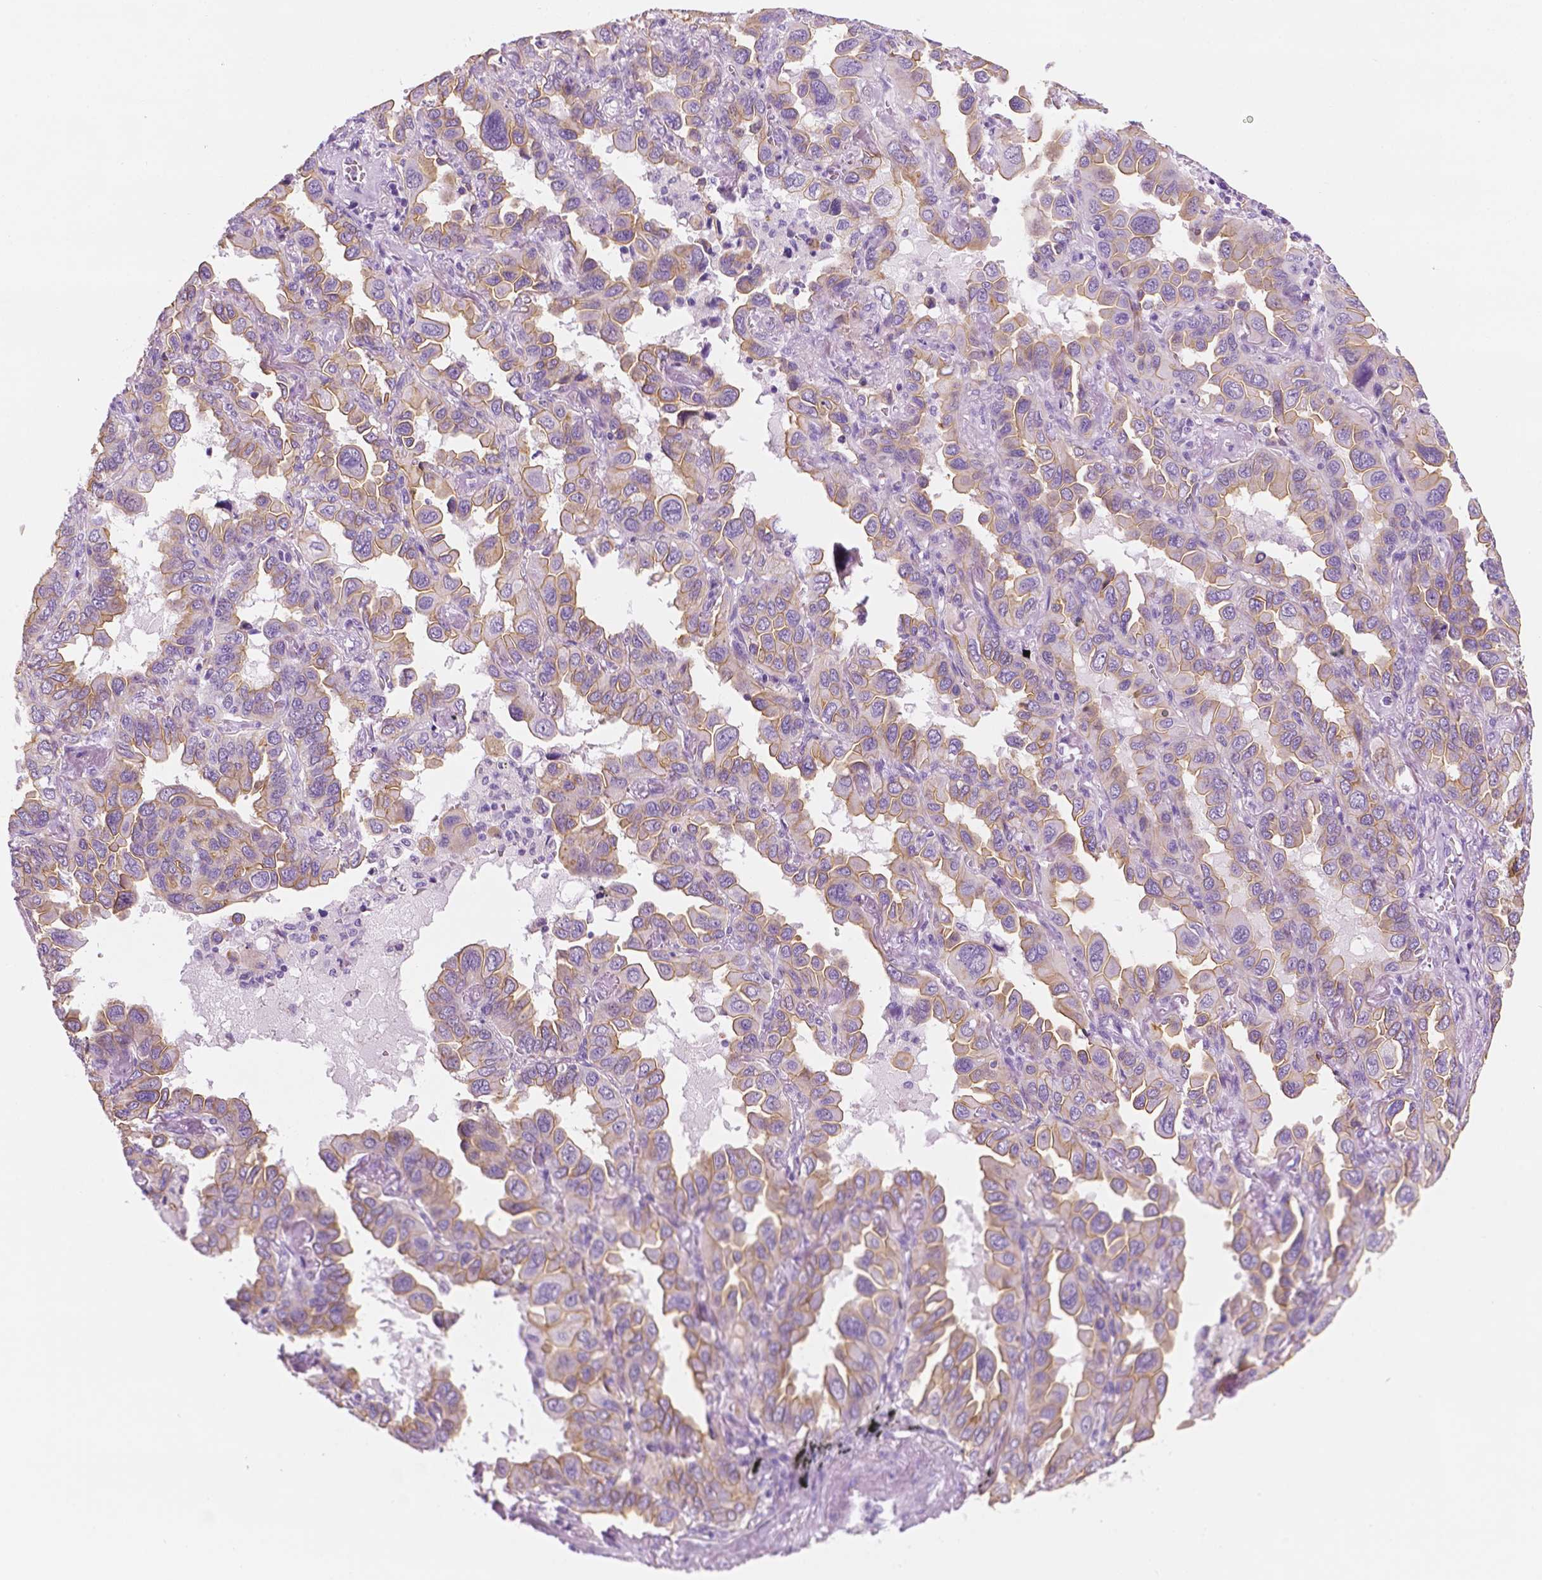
{"staining": {"intensity": "weak", "quantity": "25%-75%", "location": "cytoplasmic/membranous"}, "tissue": "lung cancer", "cell_type": "Tumor cells", "image_type": "cancer", "snomed": [{"axis": "morphology", "description": "Adenocarcinoma, NOS"}, {"axis": "topography", "description": "Lung"}], "caption": "An immunohistochemistry histopathology image of neoplastic tissue is shown. Protein staining in brown labels weak cytoplasmic/membranous positivity in lung adenocarcinoma within tumor cells.", "gene": "PPL", "patient": {"sex": "male", "age": 64}}